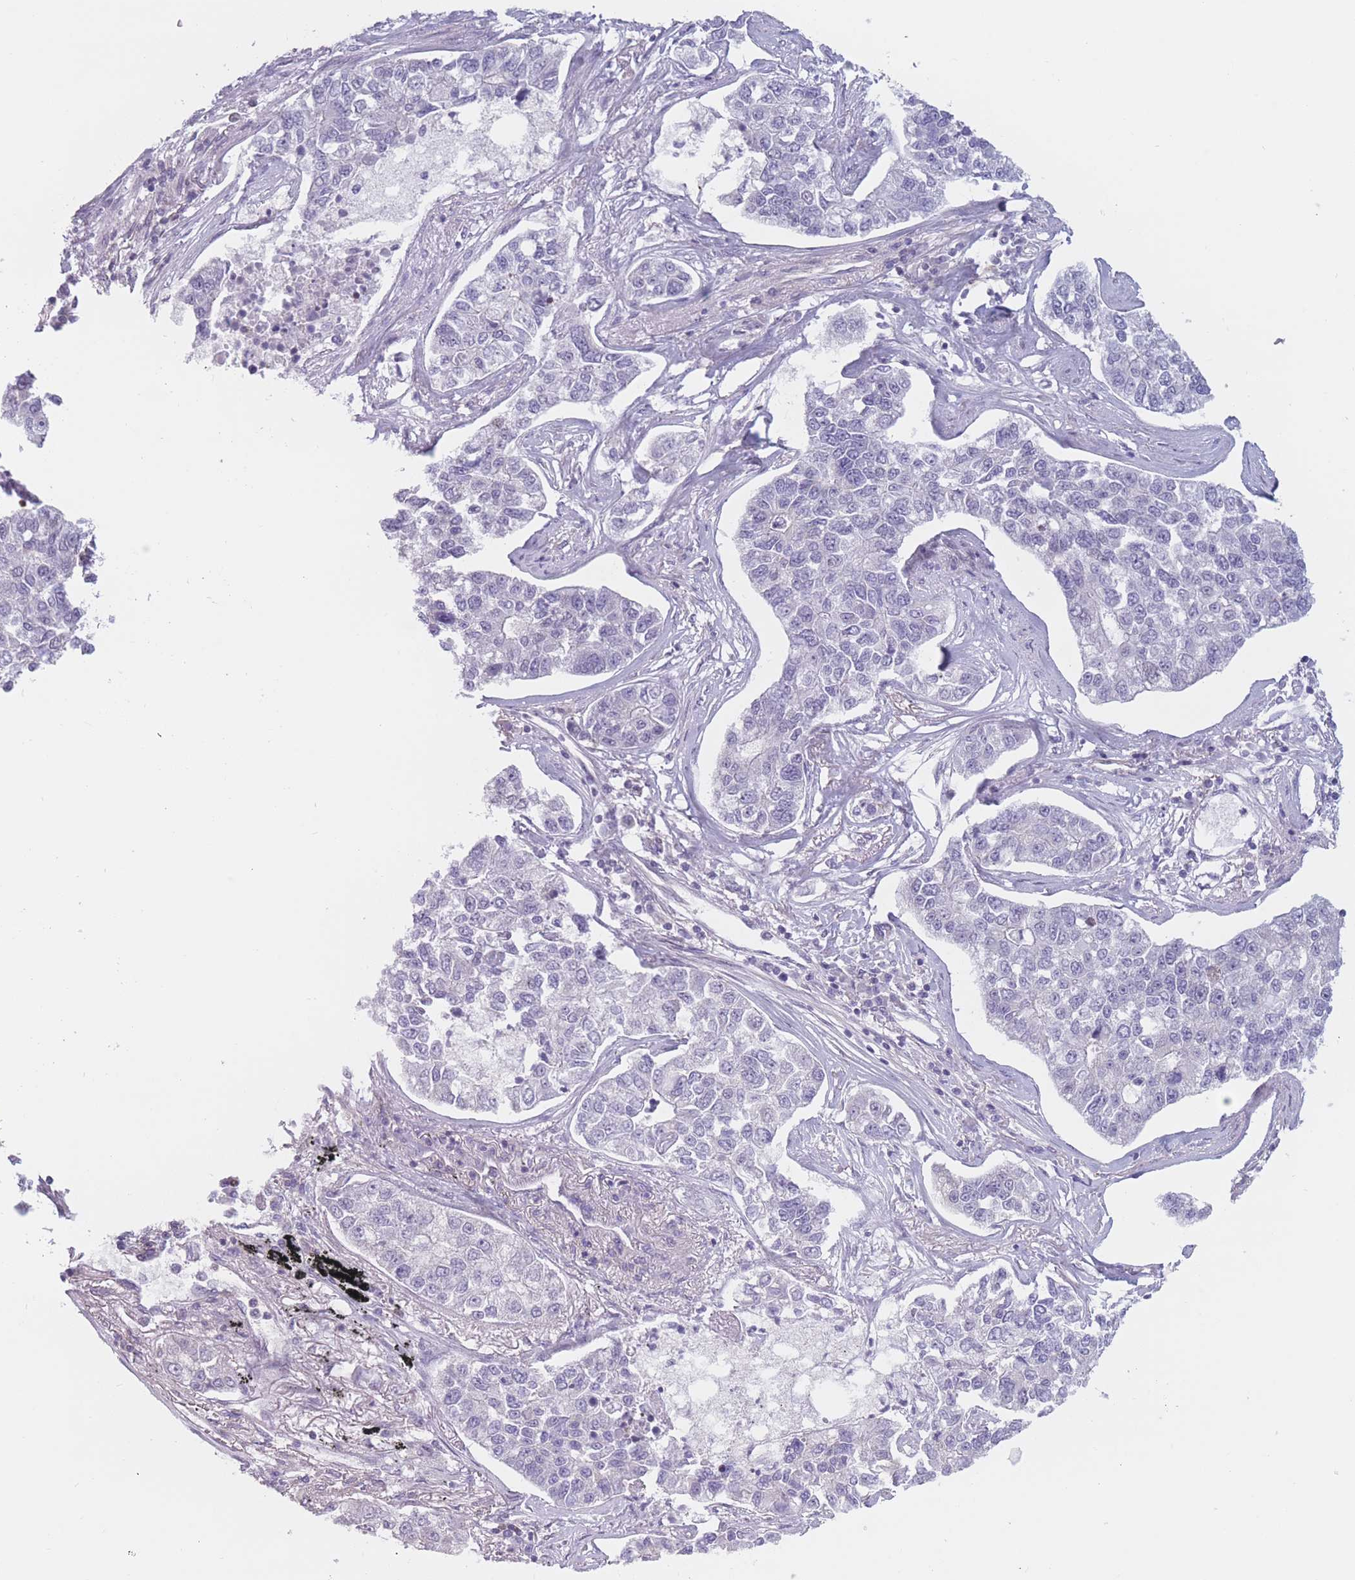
{"staining": {"intensity": "weak", "quantity": "<25%", "location": "nuclear"}, "tissue": "lung cancer", "cell_type": "Tumor cells", "image_type": "cancer", "snomed": [{"axis": "morphology", "description": "Adenocarcinoma, NOS"}, {"axis": "topography", "description": "Lung"}], "caption": "This is an IHC histopathology image of human lung cancer. There is no staining in tumor cells.", "gene": "ZNF439", "patient": {"sex": "male", "age": 49}}